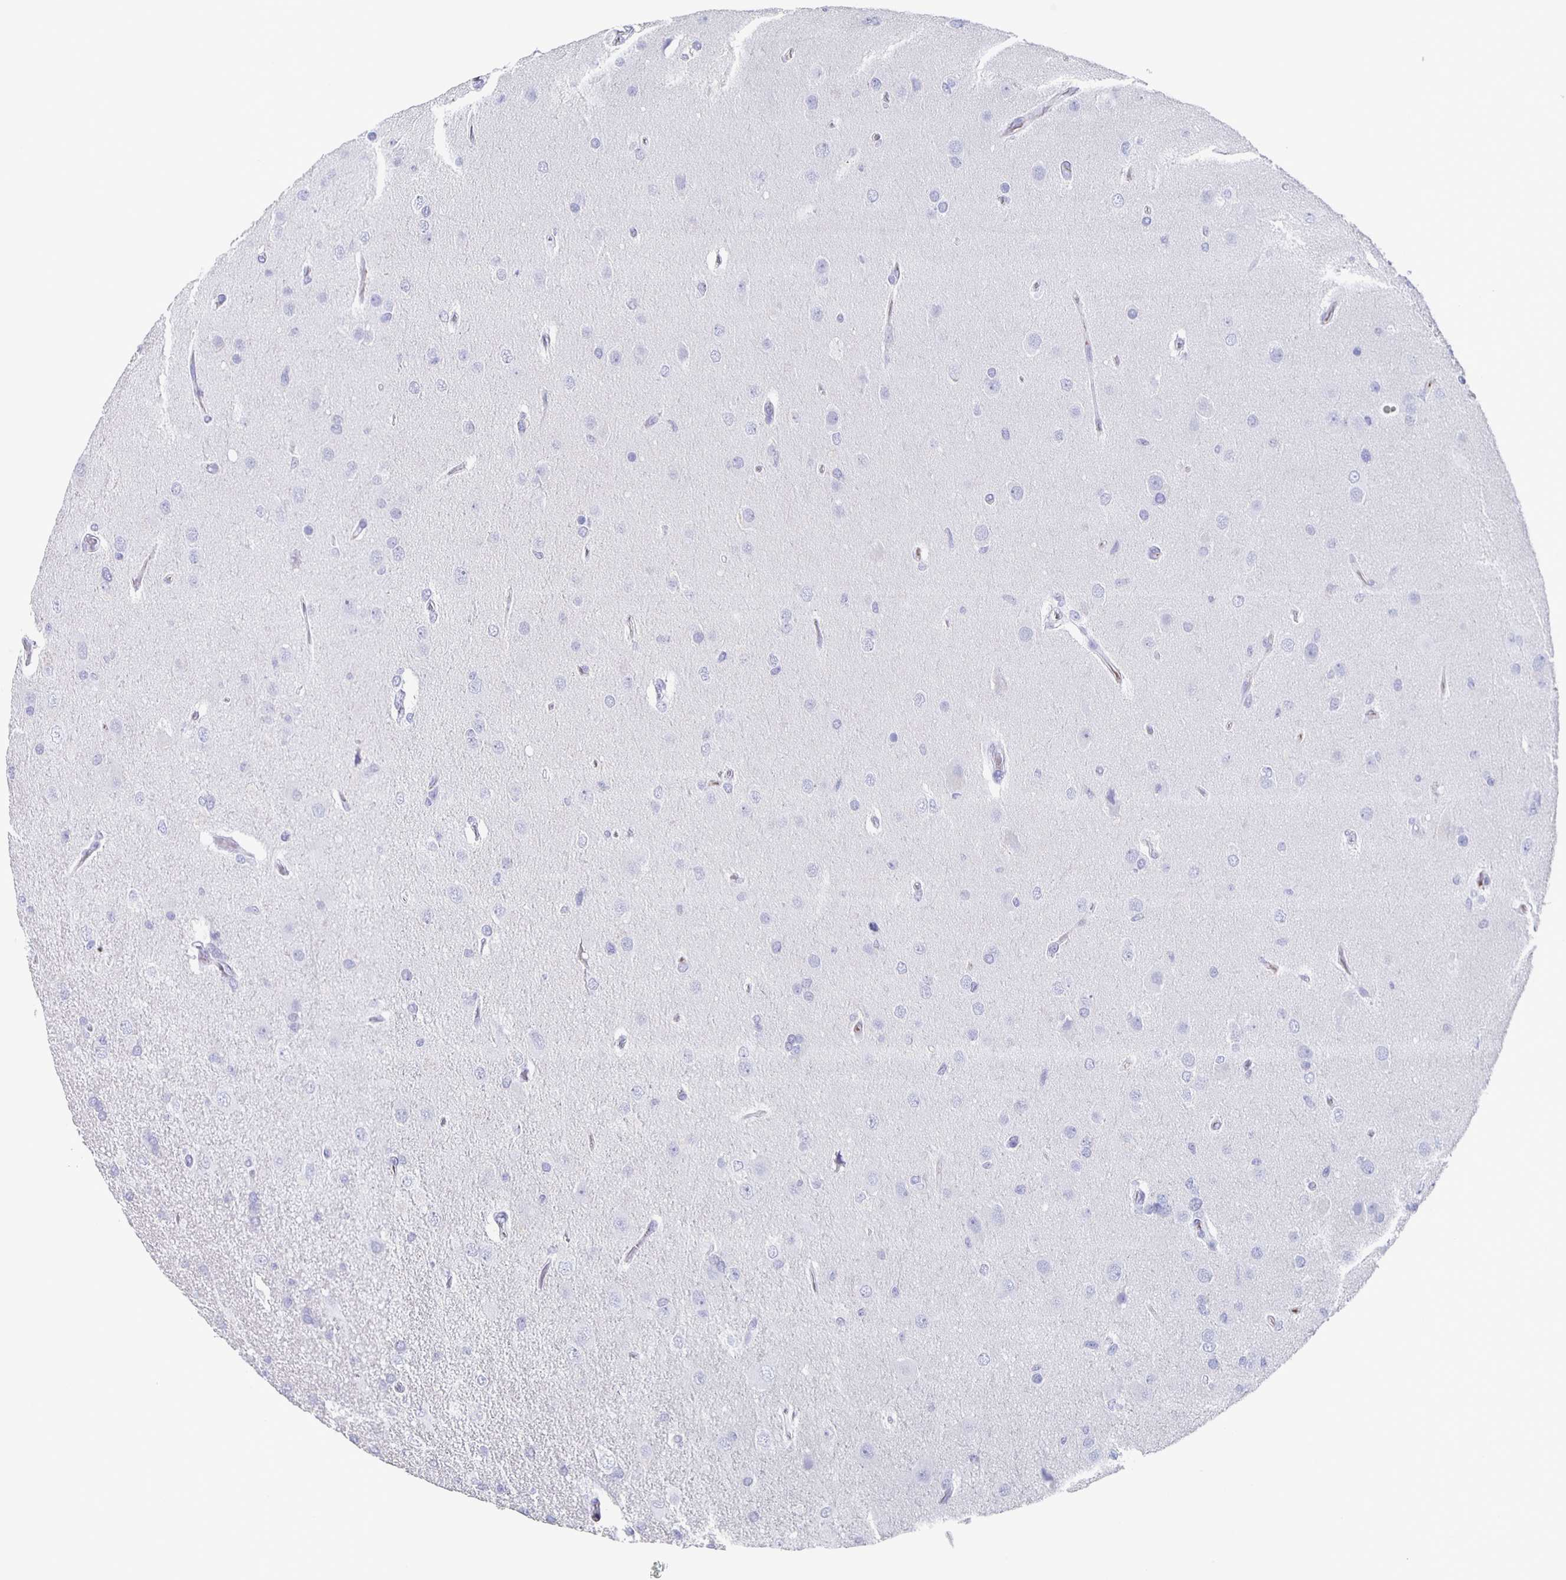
{"staining": {"intensity": "negative", "quantity": "none", "location": "none"}, "tissue": "glioma", "cell_type": "Tumor cells", "image_type": "cancer", "snomed": [{"axis": "morphology", "description": "Glioma, malignant, High grade"}, {"axis": "topography", "description": "Brain"}], "caption": "High magnification brightfield microscopy of malignant glioma (high-grade) stained with DAB (brown) and counterstained with hematoxylin (blue): tumor cells show no significant positivity.", "gene": "FGA", "patient": {"sex": "male", "age": 53}}